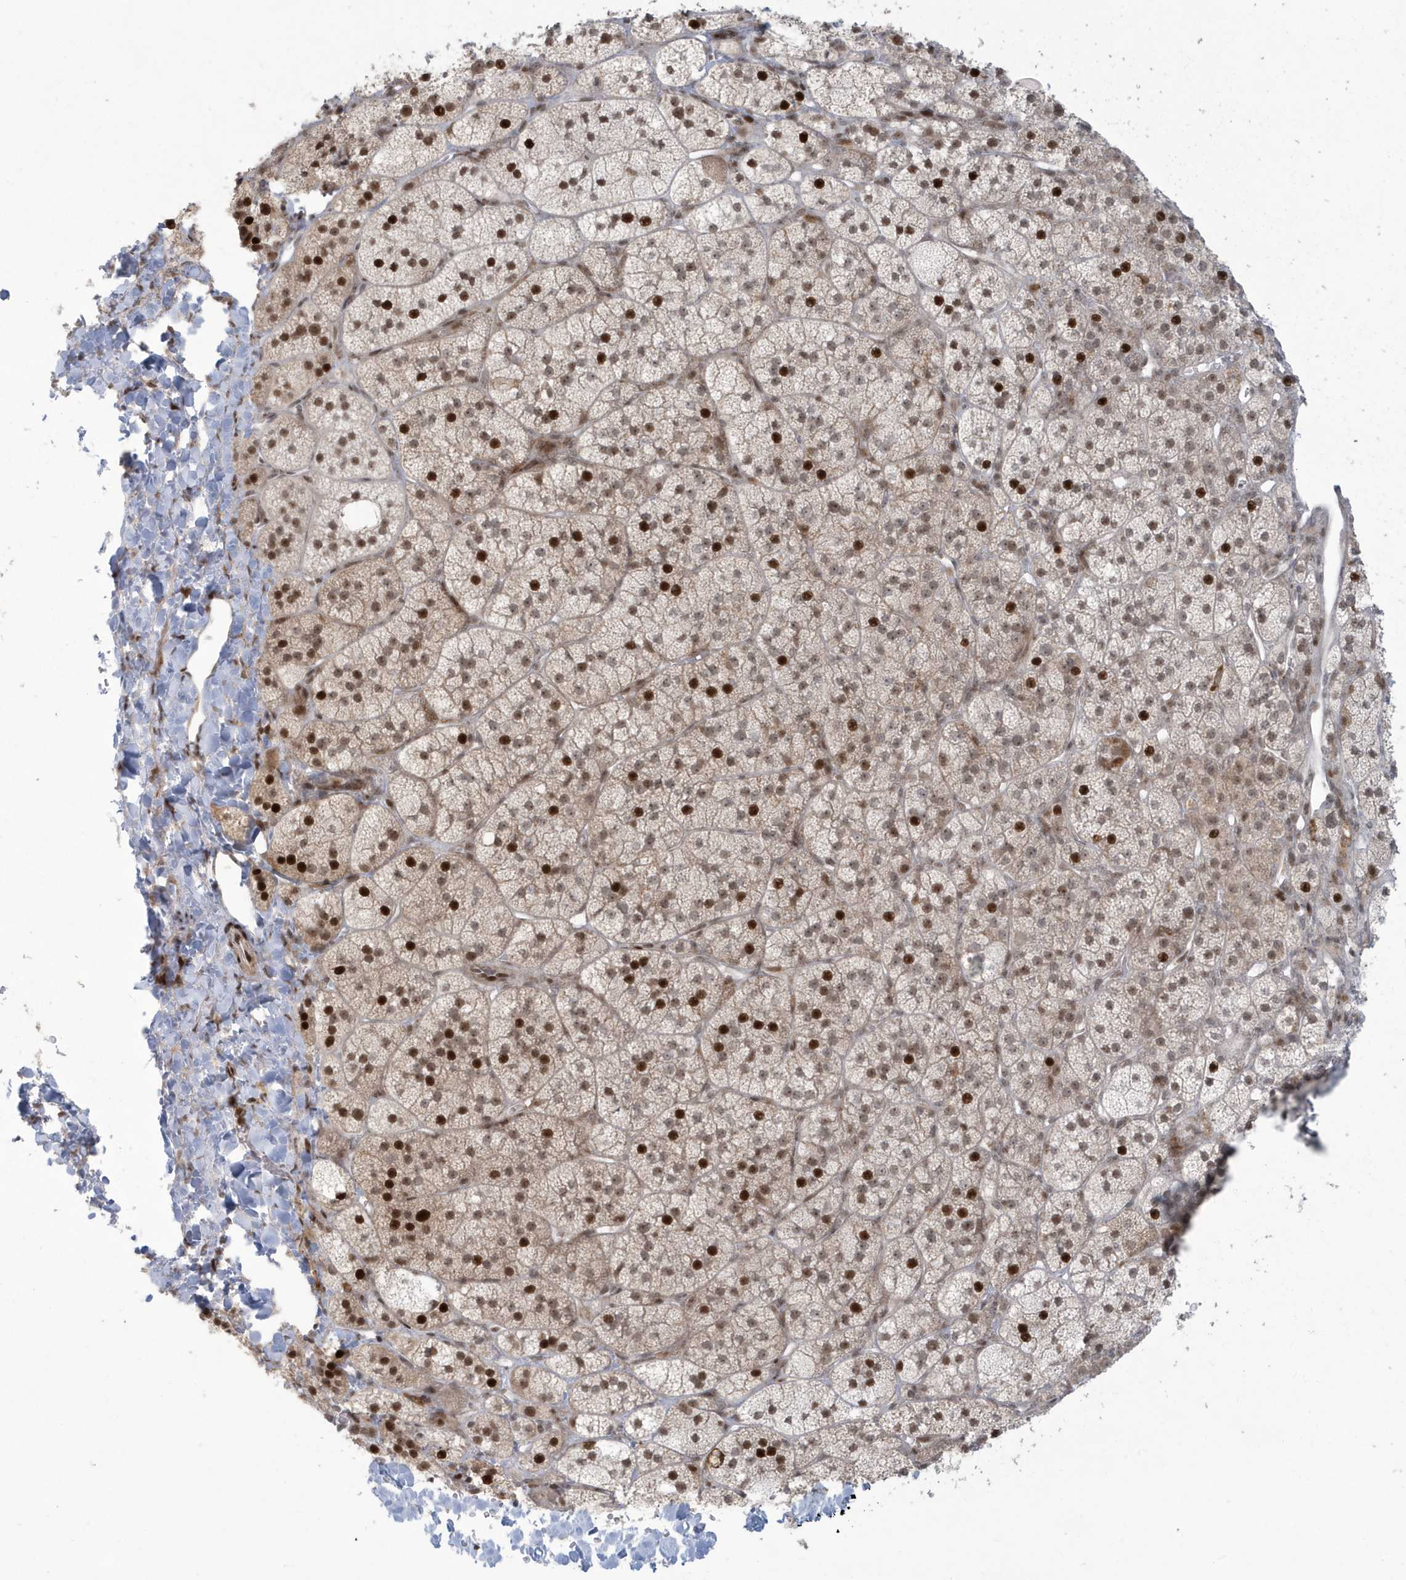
{"staining": {"intensity": "strong", "quantity": "25%-75%", "location": "nuclear"}, "tissue": "adrenal gland", "cell_type": "Glandular cells", "image_type": "normal", "snomed": [{"axis": "morphology", "description": "Normal tissue, NOS"}, {"axis": "topography", "description": "Adrenal gland"}], "caption": "DAB immunohistochemical staining of normal adrenal gland reveals strong nuclear protein expression in about 25%-75% of glandular cells. (IHC, brightfield microscopy, high magnification).", "gene": "C1orf52", "patient": {"sex": "male", "age": 61}}